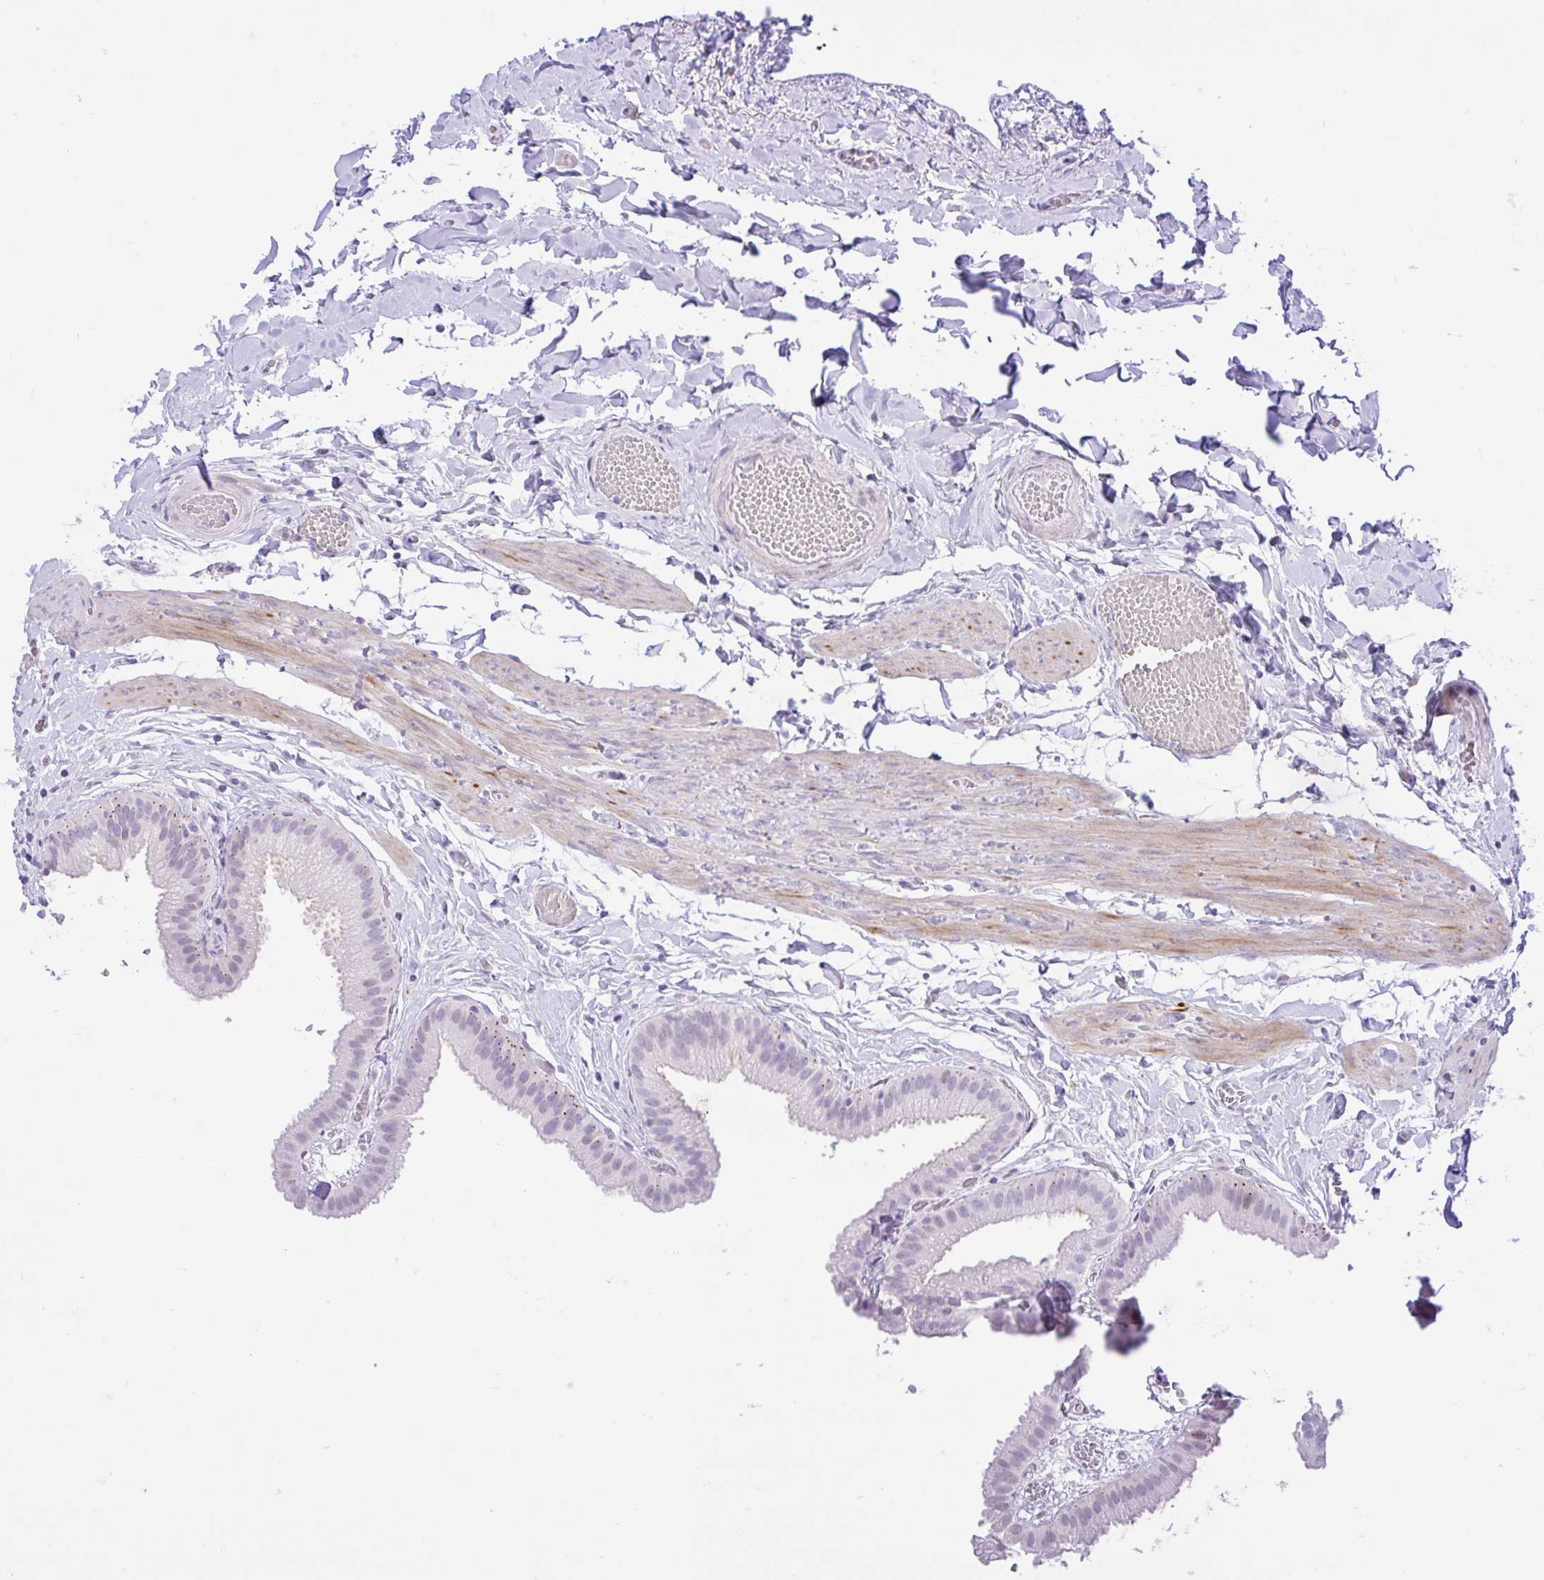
{"staining": {"intensity": "negative", "quantity": "none", "location": "none"}, "tissue": "gallbladder", "cell_type": "Glandular cells", "image_type": "normal", "snomed": [{"axis": "morphology", "description": "Normal tissue, NOS"}, {"axis": "topography", "description": "Gallbladder"}], "caption": "Immunohistochemical staining of unremarkable gallbladder exhibits no significant staining in glandular cells.", "gene": "REEP1", "patient": {"sex": "female", "age": 63}}